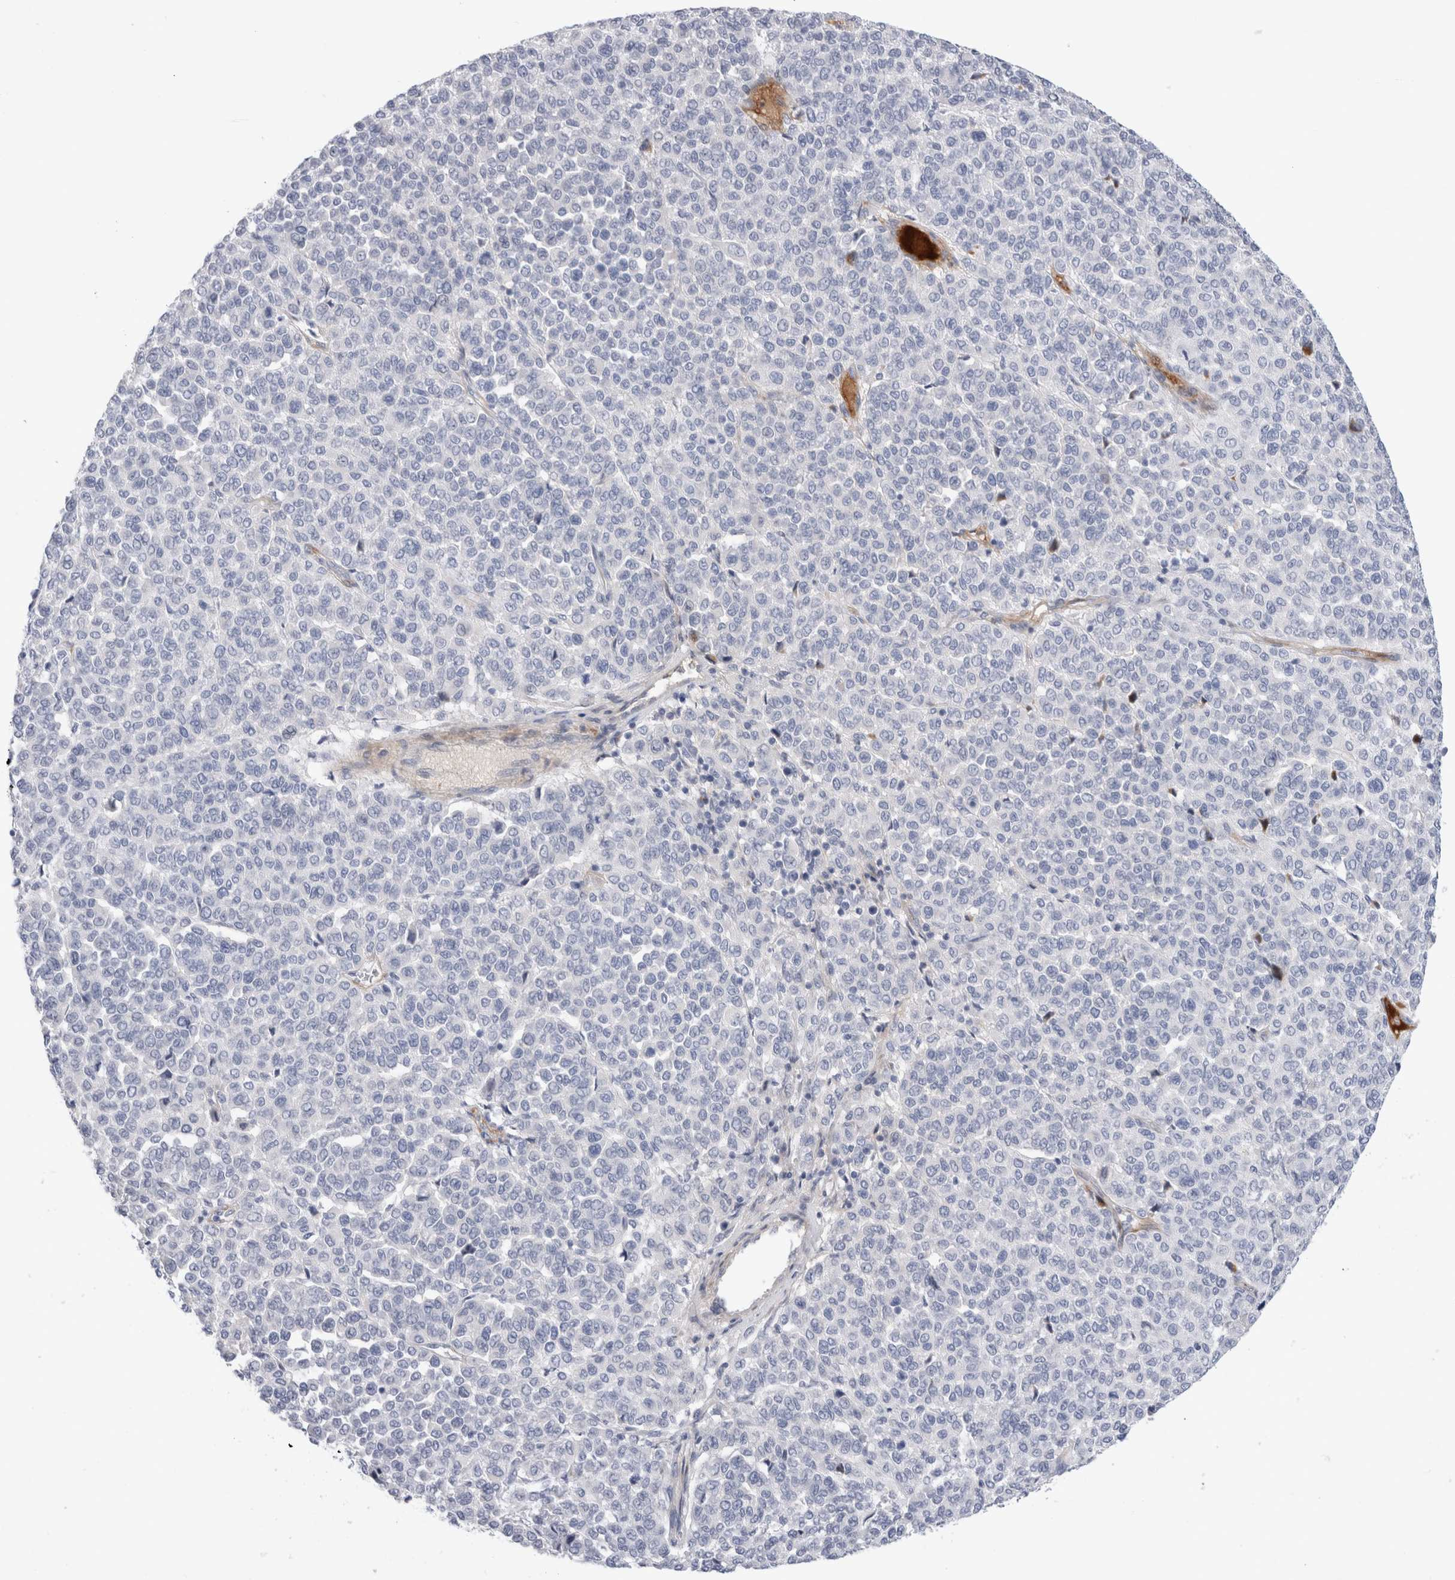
{"staining": {"intensity": "negative", "quantity": "none", "location": "none"}, "tissue": "melanoma", "cell_type": "Tumor cells", "image_type": "cancer", "snomed": [{"axis": "morphology", "description": "Malignant melanoma, Metastatic site"}, {"axis": "topography", "description": "Pancreas"}], "caption": "The IHC micrograph has no significant positivity in tumor cells of melanoma tissue.", "gene": "ECHDC2", "patient": {"sex": "female", "age": 30}}